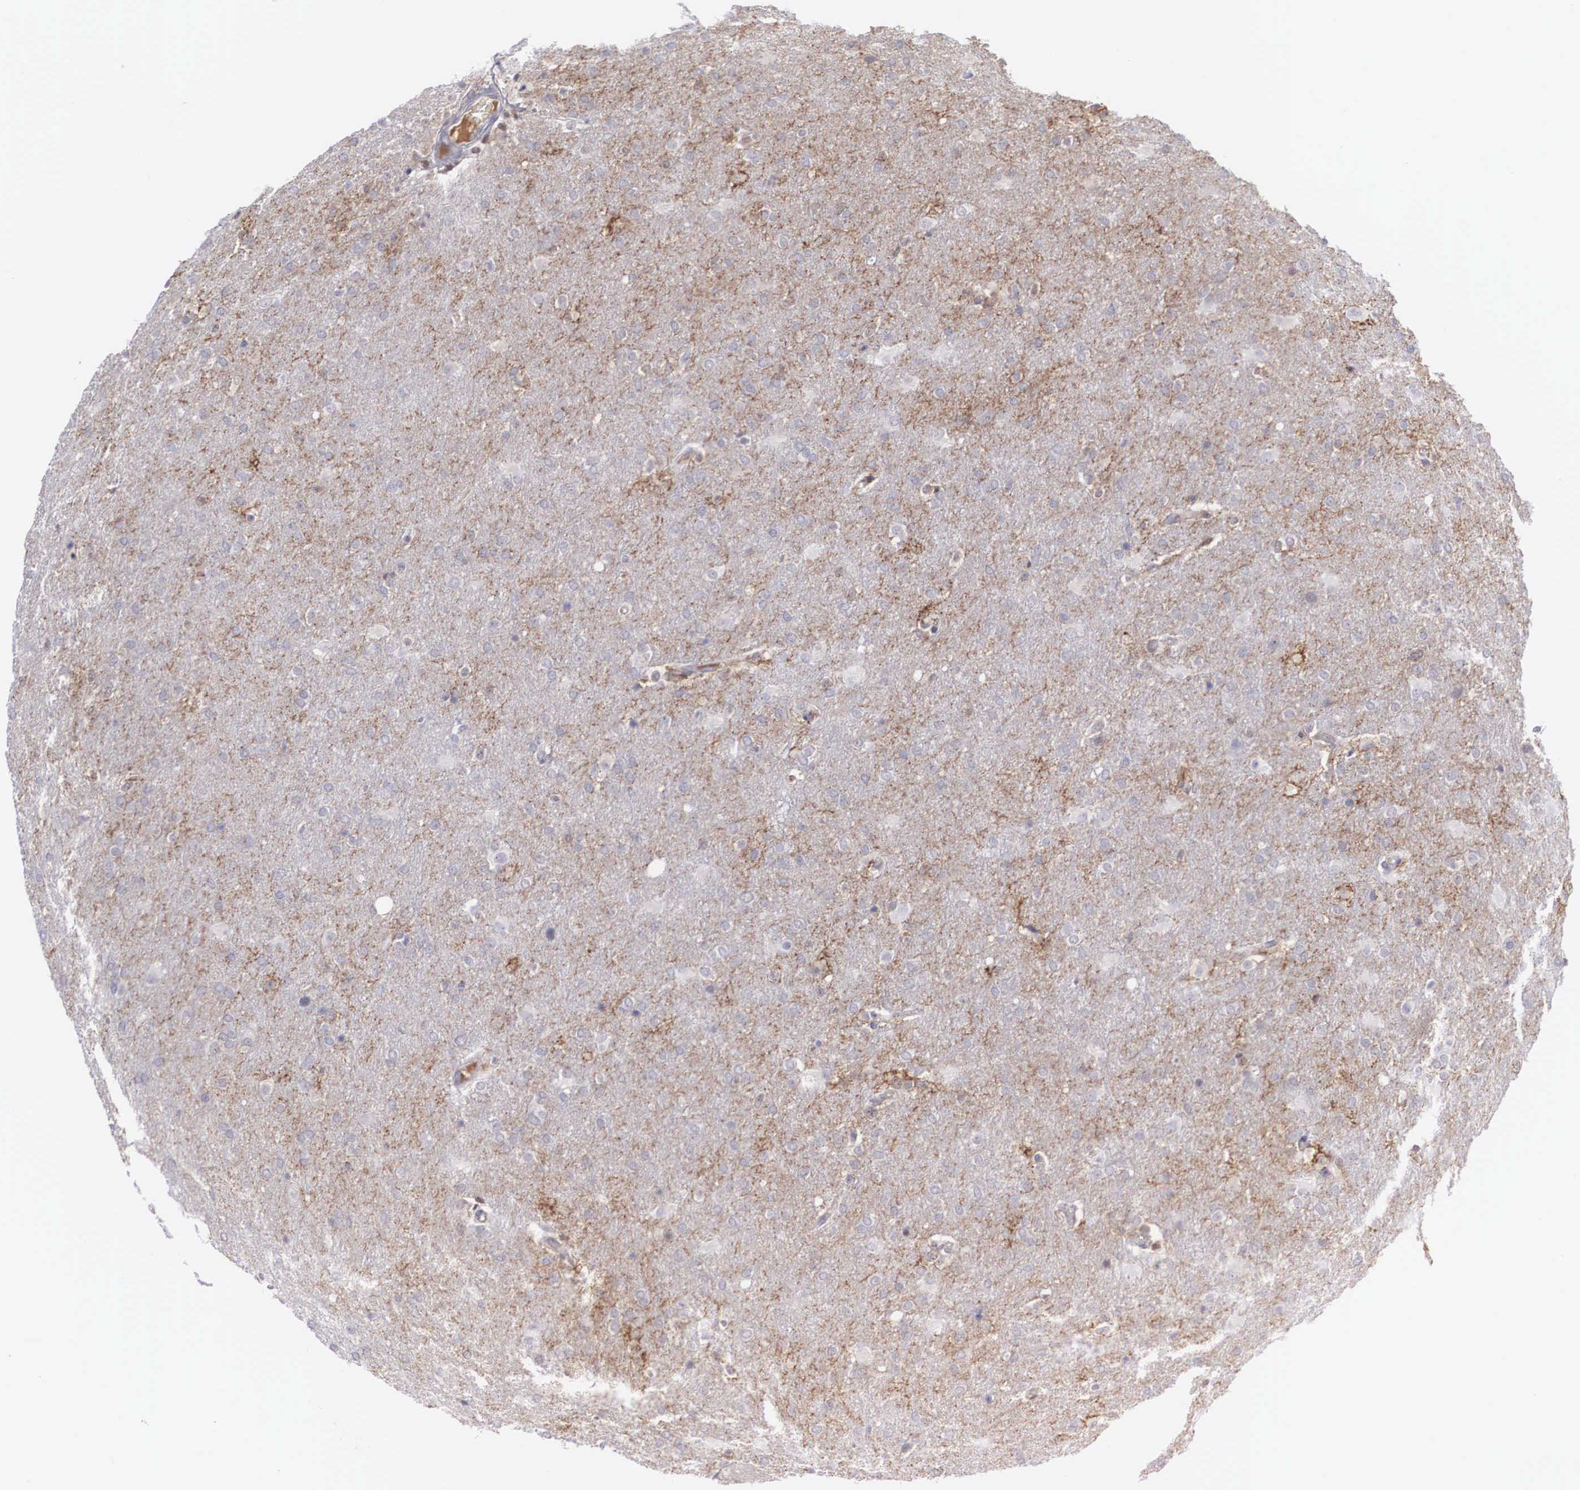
{"staining": {"intensity": "weak", "quantity": "25%-75%", "location": "cytoplasmic/membranous"}, "tissue": "glioma", "cell_type": "Tumor cells", "image_type": "cancer", "snomed": [{"axis": "morphology", "description": "Glioma, malignant, High grade"}, {"axis": "topography", "description": "Brain"}], "caption": "This photomicrograph reveals malignant glioma (high-grade) stained with immunohistochemistry to label a protein in brown. The cytoplasmic/membranous of tumor cells show weak positivity for the protein. Nuclei are counter-stained blue.", "gene": "RBPJ", "patient": {"sex": "male", "age": 68}}